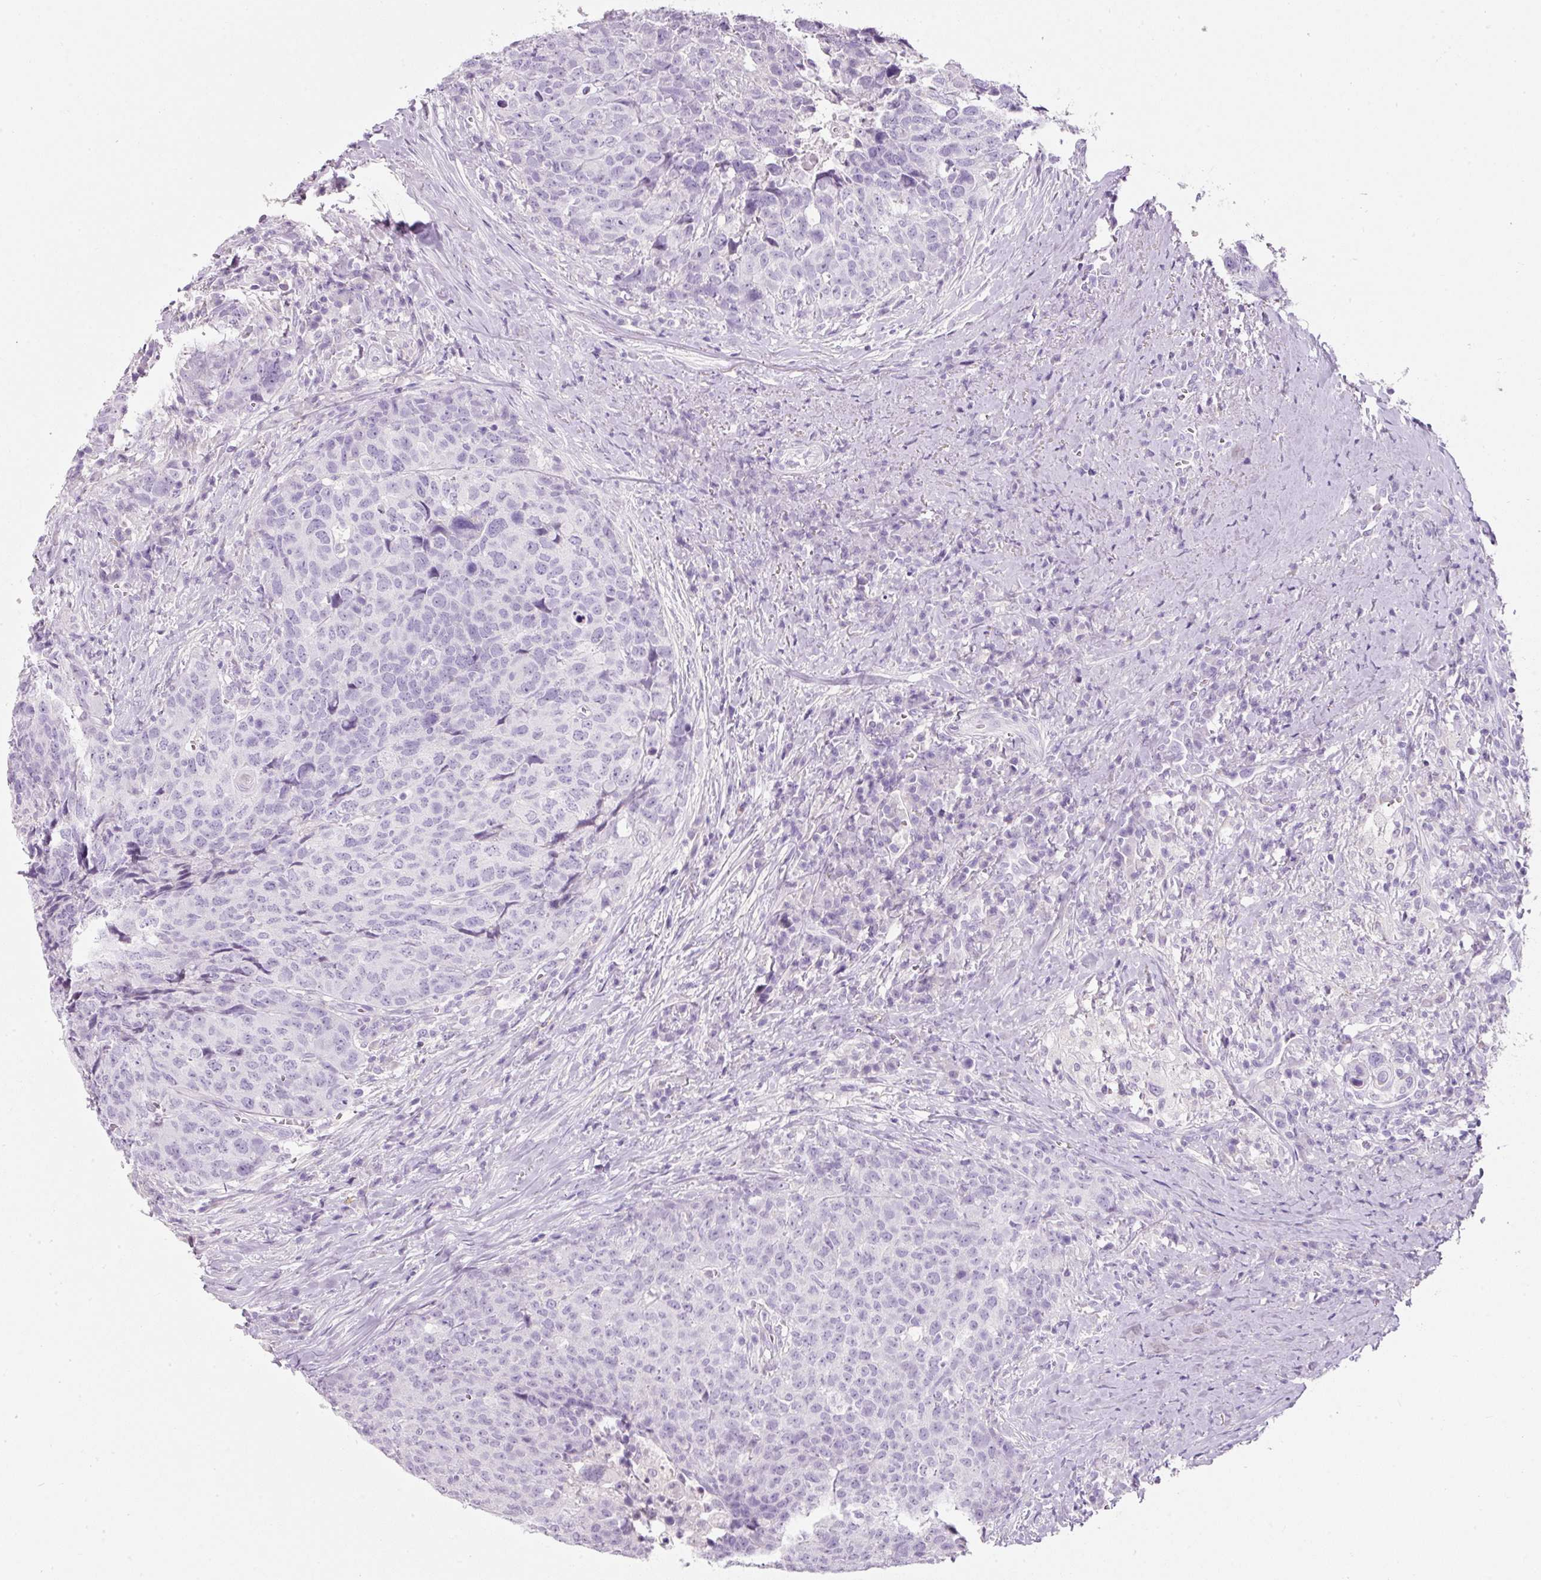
{"staining": {"intensity": "negative", "quantity": "none", "location": "none"}, "tissue": "head and neck cancer", "cell_type": "Tumor cells", "image_type": "cancer", "snomed": [{"axis": "morphology", "description": "Squamous cell carcinoma, NOS"}, {"axis": "topography", "description": "Head-Neck"}], "caption": "Head and neck cancer (squamous cell carcinoma) stained for a protein using immunohistochemistry (IHC) reveals no positivity tumor cells.", "gene": "DNM1", "patient": {"sex": "male", "age": 66}}